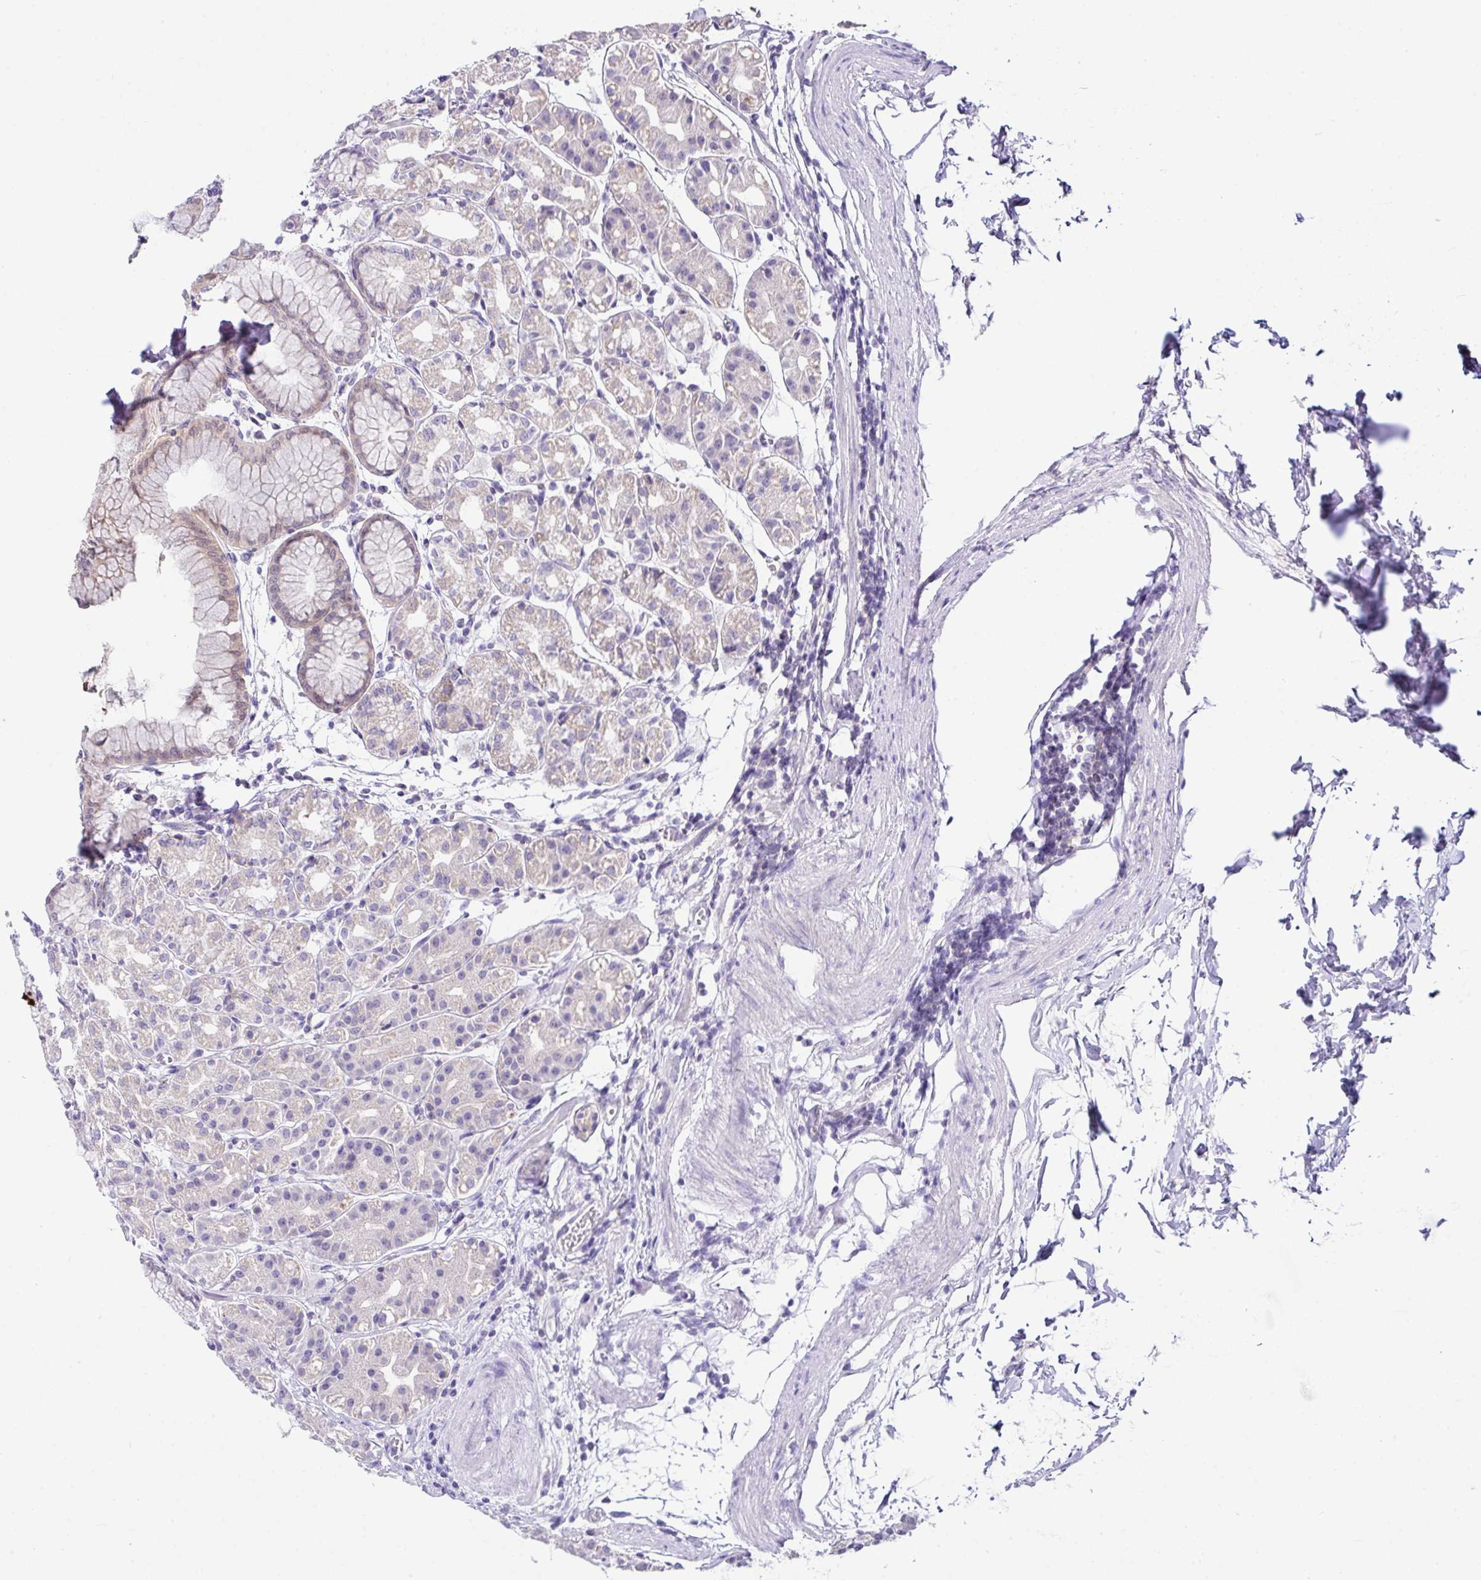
{"staining": {"intensity": "weak", "quantity": "<25%", "location": "cytoplasmic/membranous,nuclear"}, "tissue": "stomach", "cell_type": "Glandular cells", "image_type": "normal", "snomed": [{"axis": "morphology", "description": "Normal tissue, NOS"}, {"axis": "topography", "description": "Stomach"}], "caption": "The histopathology image exhibits no staining of glandular cells in normal stomach. (DAB (3,3'-diaminobenzidine) immunohistochemistry visualized using brightfield microscopy, high magnification).", "gene": "D2HGDH", "patient": {"sex": "female", "age": 57}}